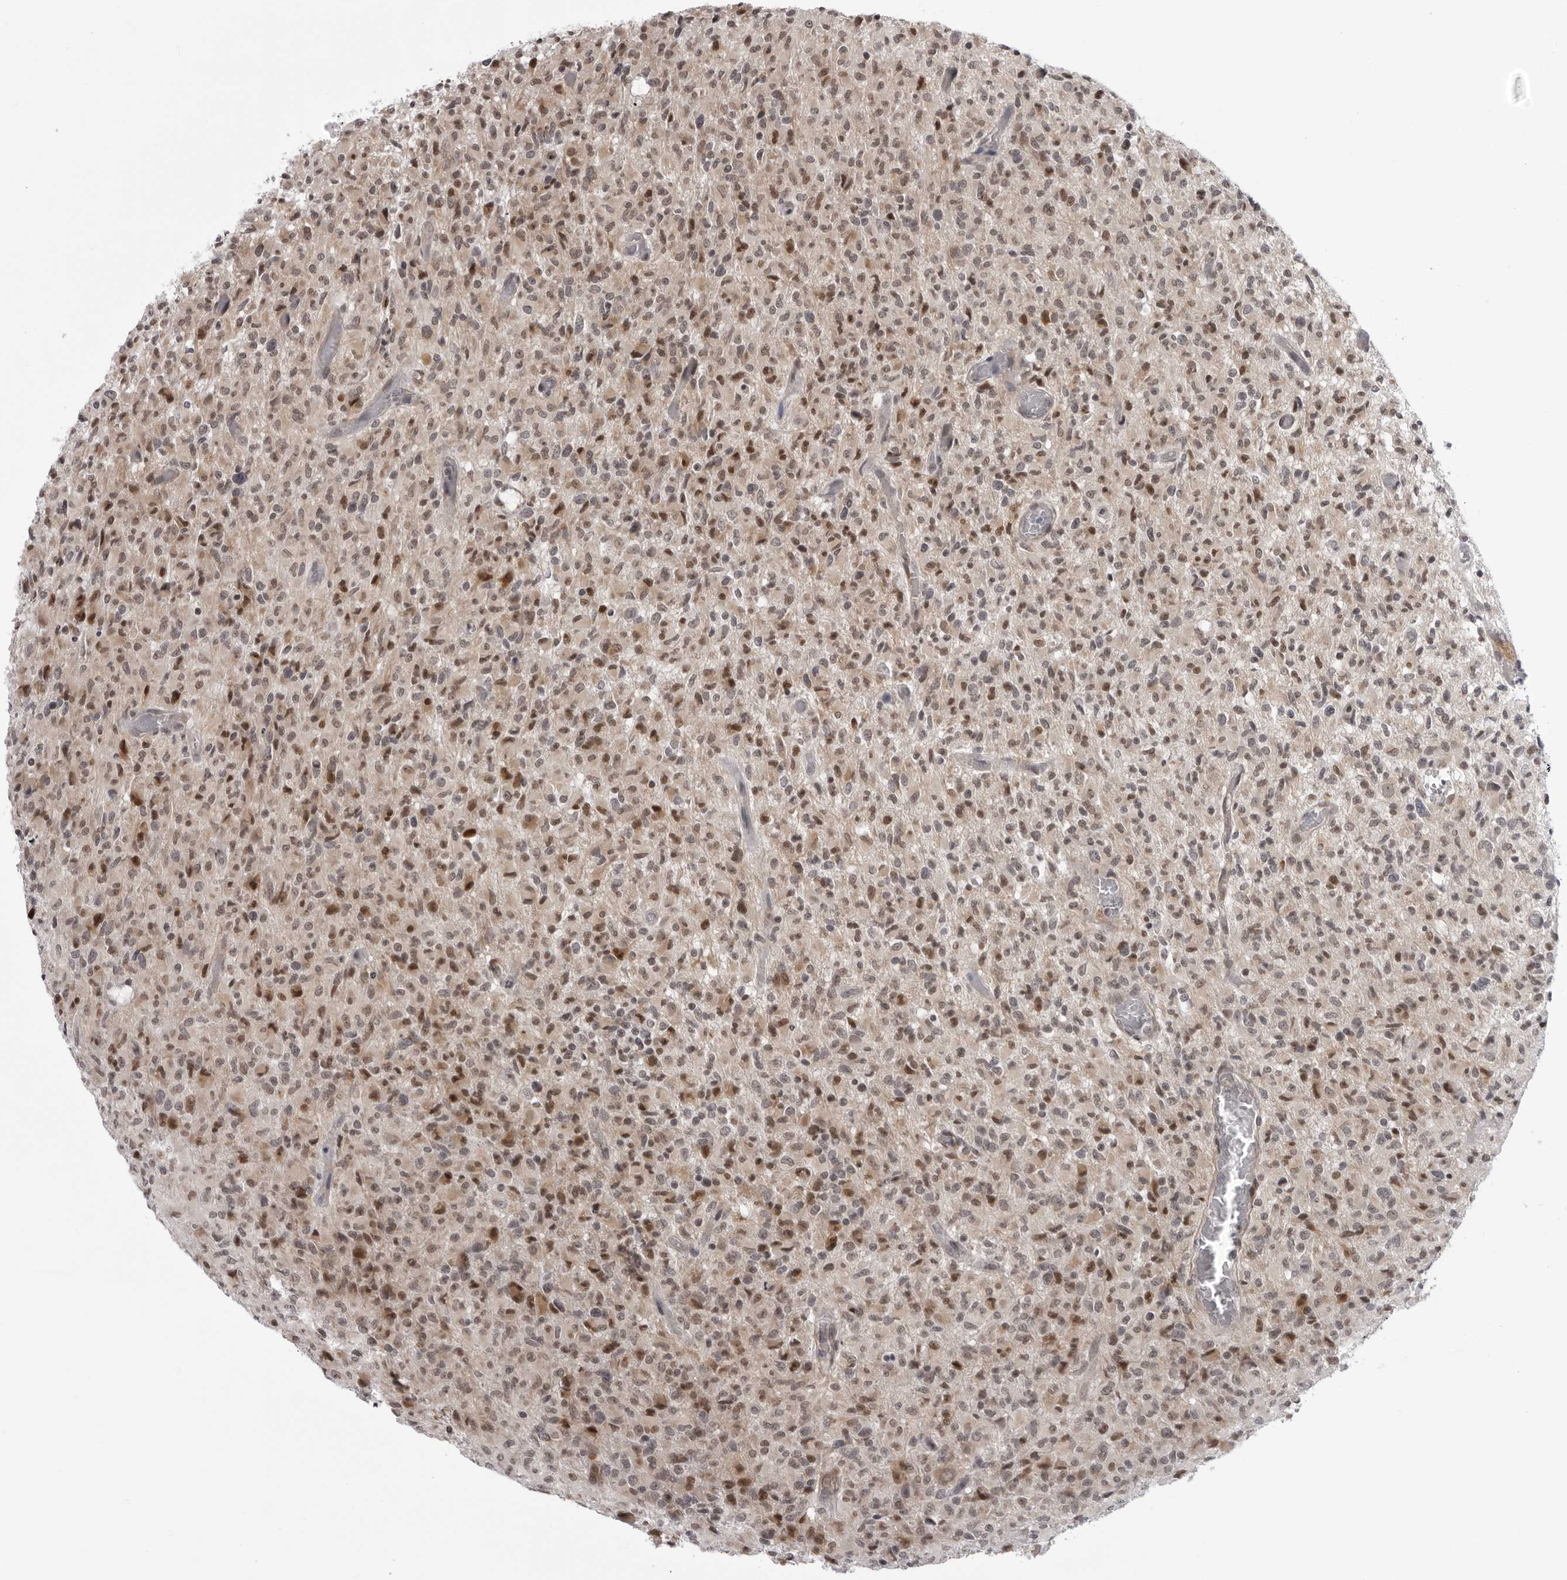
{"staining": {"intensity": "moderate", "quantity": ">75%", "location": "nuclear"}, "tissue": "glioma", "cell_type": "Tumor cells", "image_type": "cancer", "snomed": [{"axis": "morphology", "description": "Glioma, malignant, High grade"}, {"axis": "topography", "description": "Brain"}], "caption": "Immunohistochemical staining of human malignant glioma (high-grade) reveals medium levels of moderate nuclear protein staining in approximately >75% of tumor cells. Nuclei are stained in blue.", "gene": "GCSAML", "patient": {"sex": "female", "age": 57}}